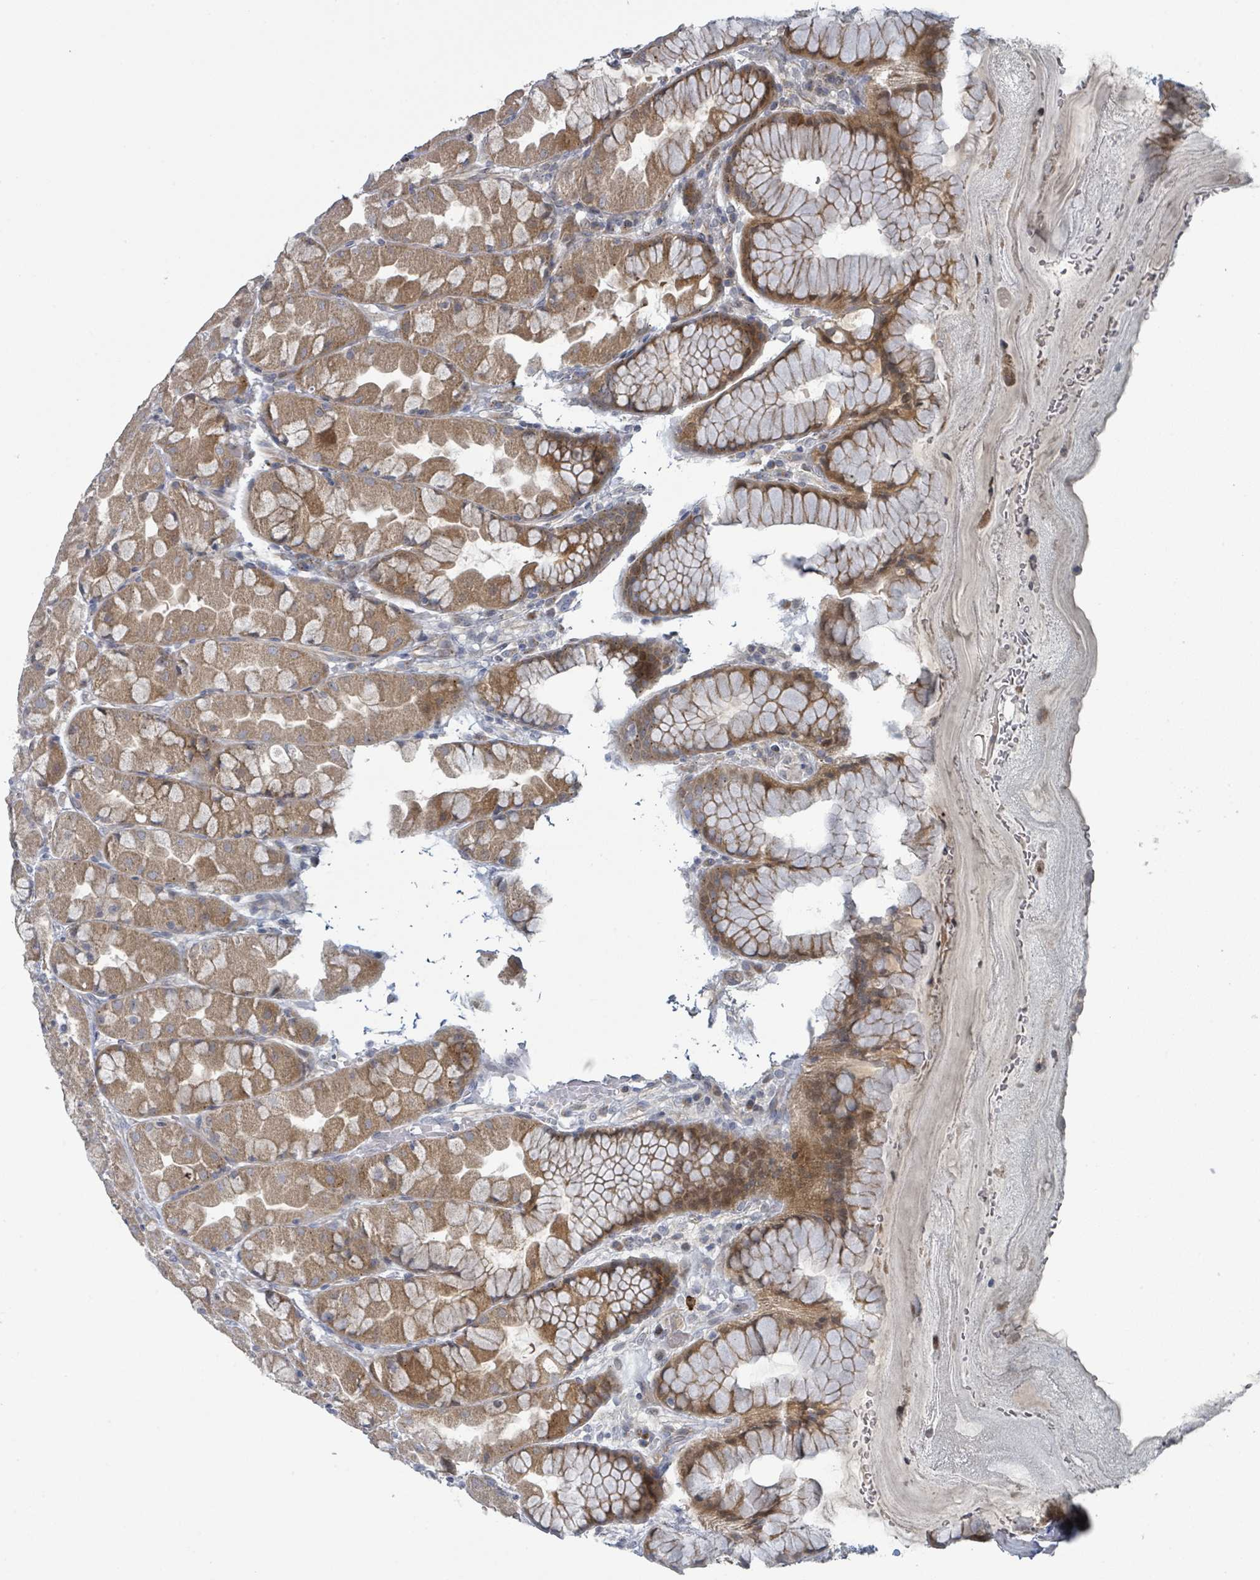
{"staining": {"intensity": "moderate", "quantity": ">75%", "location": "cytoplasmic/membranous"}, "tissue": "stomach", "cell_type": "Glandular cells", "image_type": "normal", "snomed": [{"axis": "morphology", "description": "Normal tissue, NOS"}, {"axis": "topography", "description": "Stomach"}], "caption": "Immunohistochemical staining of normal human stomach displays >75% levels of moderate cytoplasmic/membranous protein expression in approximately >75% of glandular cells.", "gene": "COL5A3", "patient": {"sex": "male", "age": 57}}